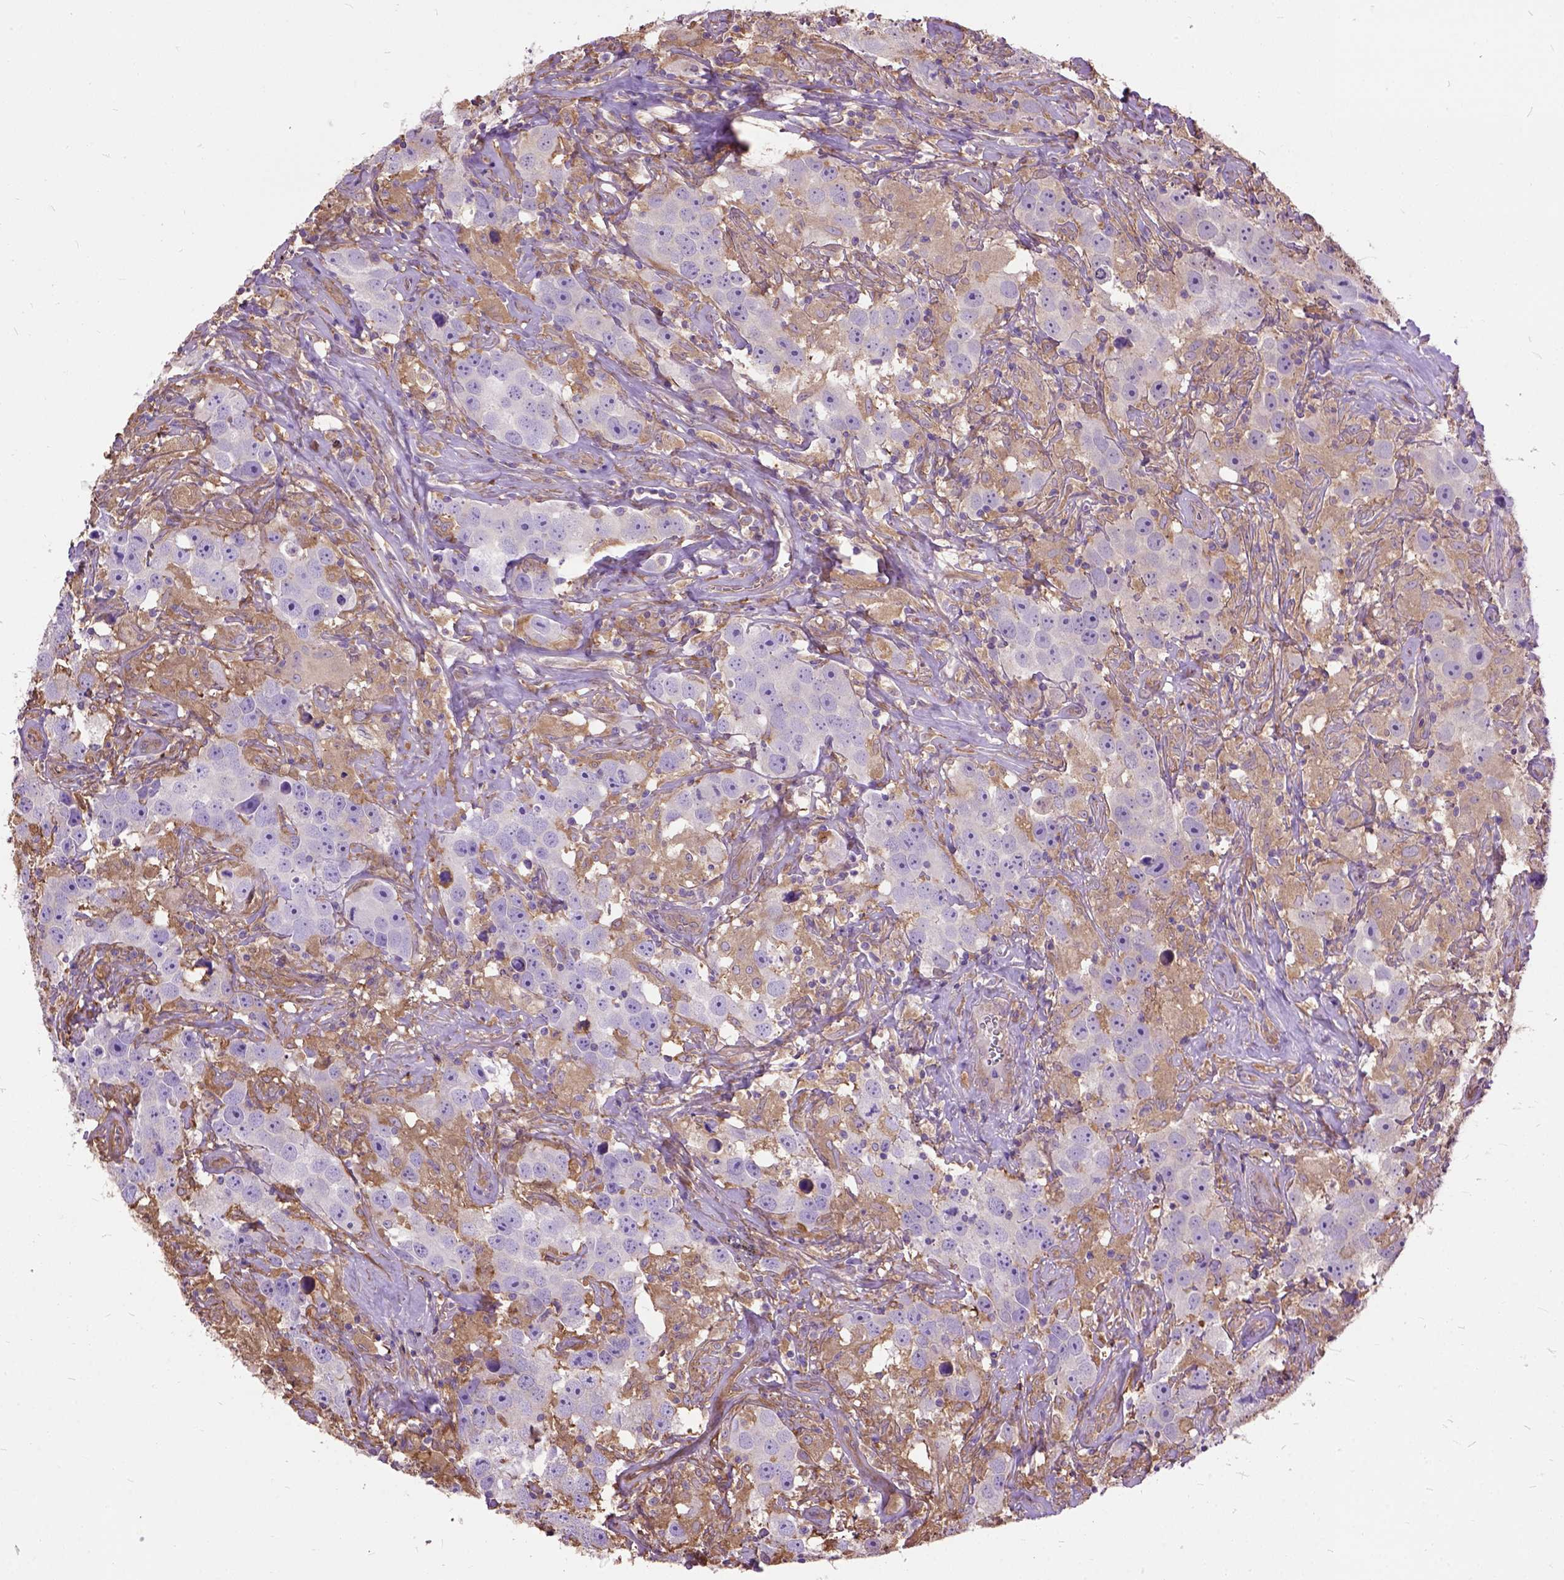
{"staining": {"intensity": "weak", "quantity": "25%-75%", "location": "cytoplasmic/membranous"}, "tissue": "testis cancer", "cell_type": "Tumor cells", "image_type": "cancer", "snomed": [{"axis": "morphology", "description": "Seminoma, NOS"}, {"axis": "topography", "description": "Testis"}], "caption": "A low amount of weak cytoplasmic/membranous positivity is present in approximately 25%-75% of tumor cells in testis seminoma tissue. The protein of interest is stained brown, and the nuclei are stained in blue (DAB (3,3'-diaminobenzidine) IHC with brightfield microscopy, high magnification).", "gene": "SEMA4F", "patient": {"sex": "male", "age": 49}}